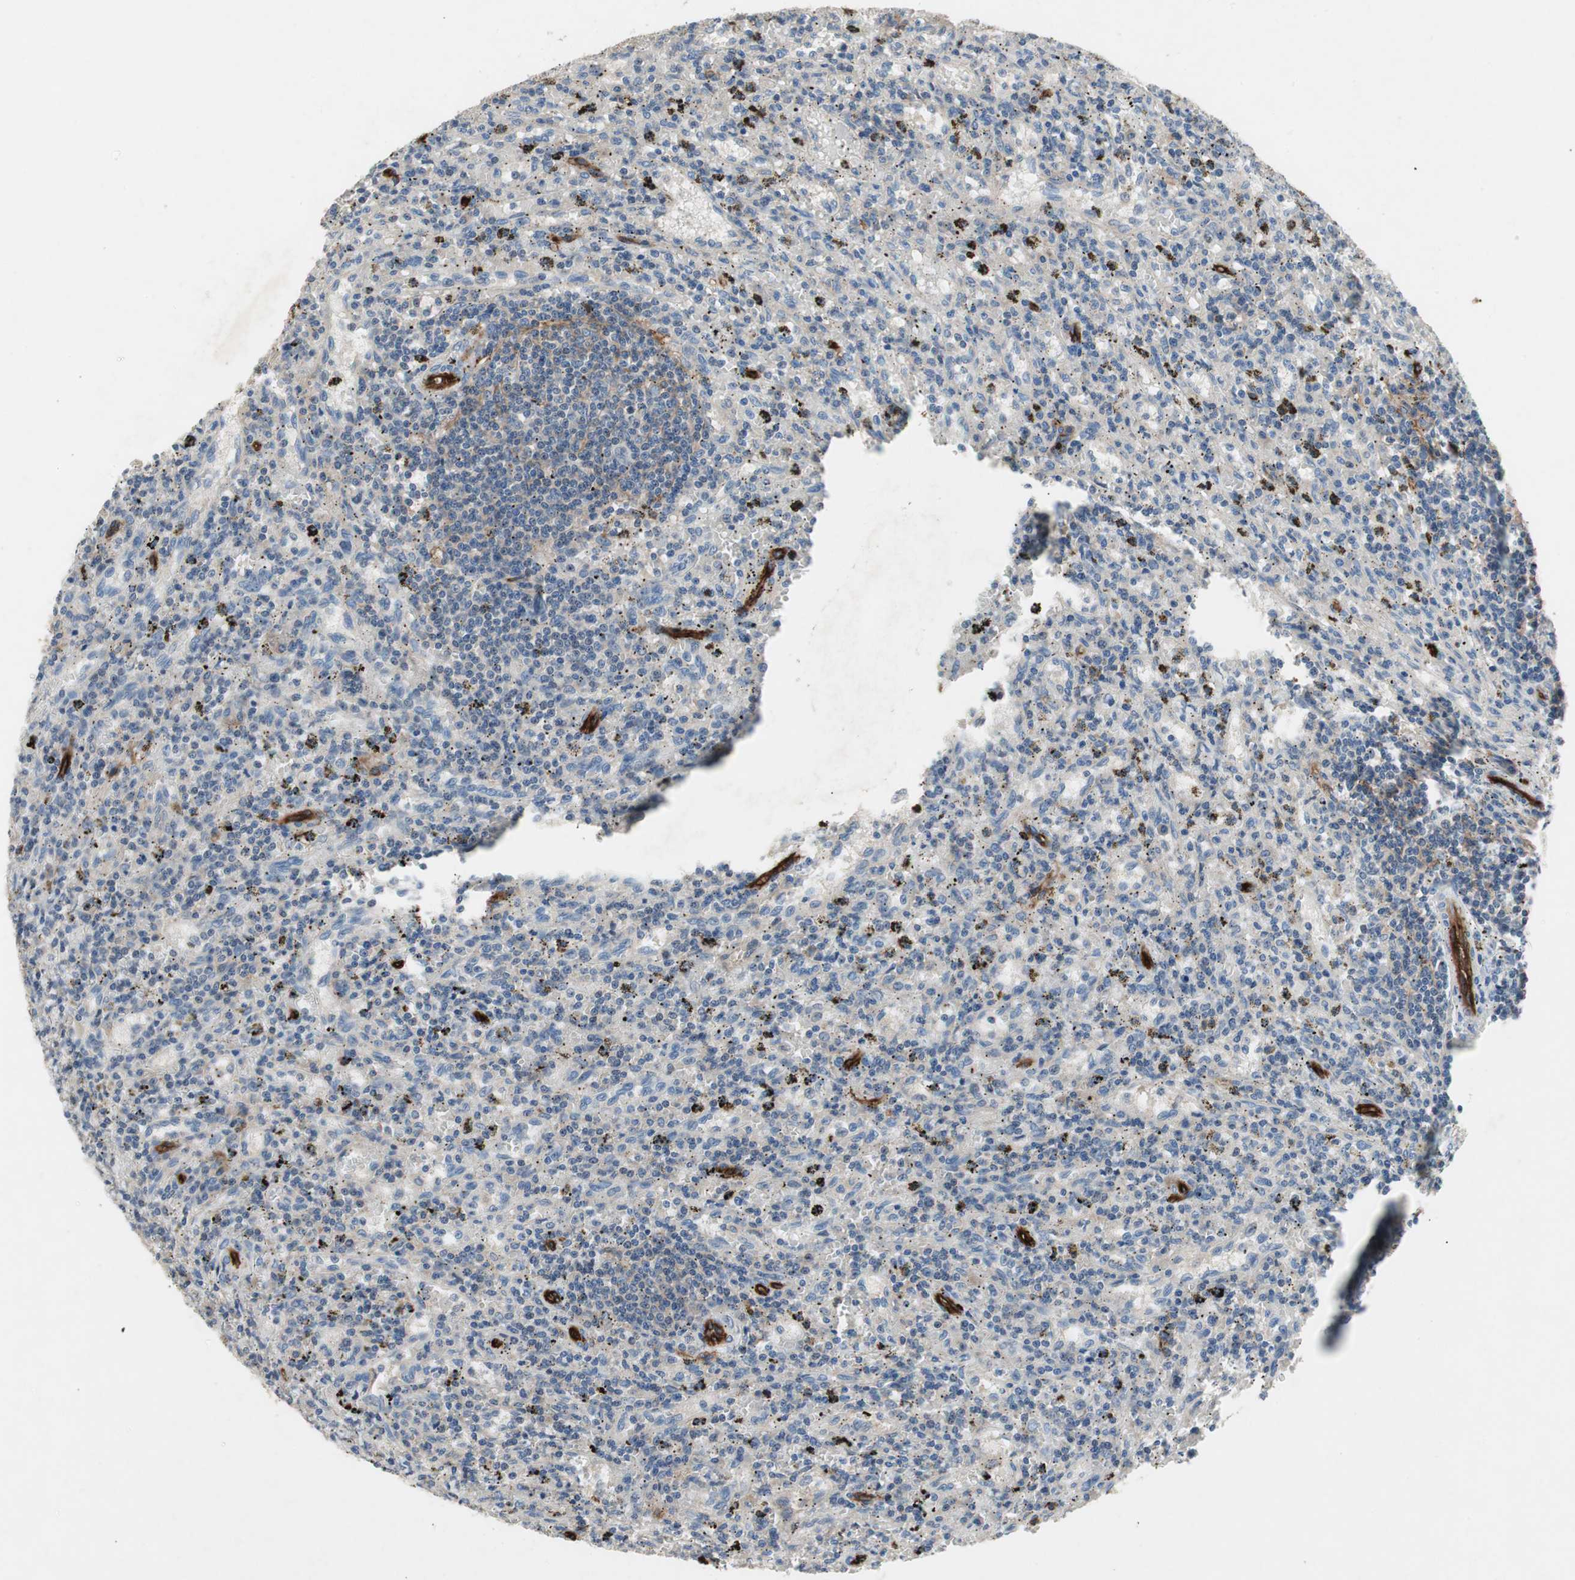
{"staining": {"intensity": "negative", "quantity": "none", "location": "none"}, "tissue": "lymphoma", "cell_type": "Tumor cells", "image_type": "cancer", "snomed": [{"axis": "morphology", "description": "Malignant lymphoma, non-Hodgkin's type, Low grade"}, {"axis": "topography", "description": "Spleen"}], "caption": "A high-resolution photomicrograph shows immunohistochemistry staining of lymphoma, which exhibits no significant staining in tumor cells.", "gene": "ALPL", "patient": {"sex": "male", "age": 76}}